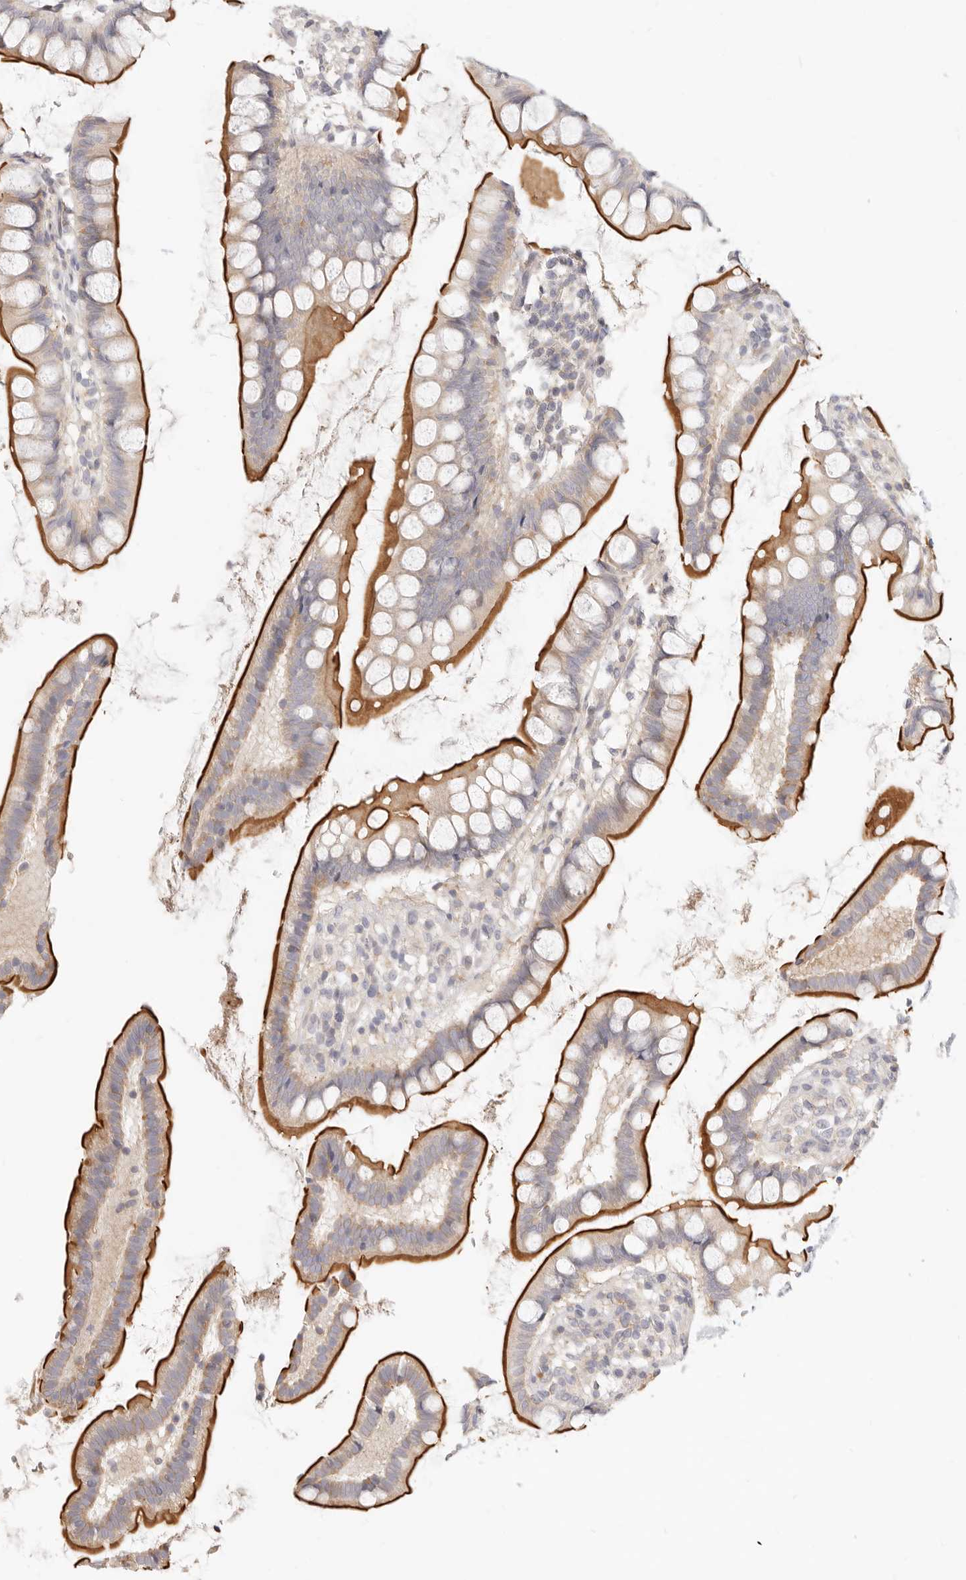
{"staining": {"intensity": "strong", "quantity": "25%-75%", "location": "cytoplasmic/membranous"}, "tissue": "small intestine", "cell_type": "Glandular cells", "image_type": "normal", "snomed": [{"axis": "morphology", "description": "Normal tissue, NOS"}, {"axis": "topography", "description": "Small intestine"}], "caption": "Protein expression analysis of unremarkable human small intestine reveals strong cytoplasmic/membranous staining in about 25%-75% of glandular cells. (brown staining indicates protein expression, while blue staining denotes nuclei).", "gene": "LTB4R2", "patient": {"sex": "female", "age": 84}}